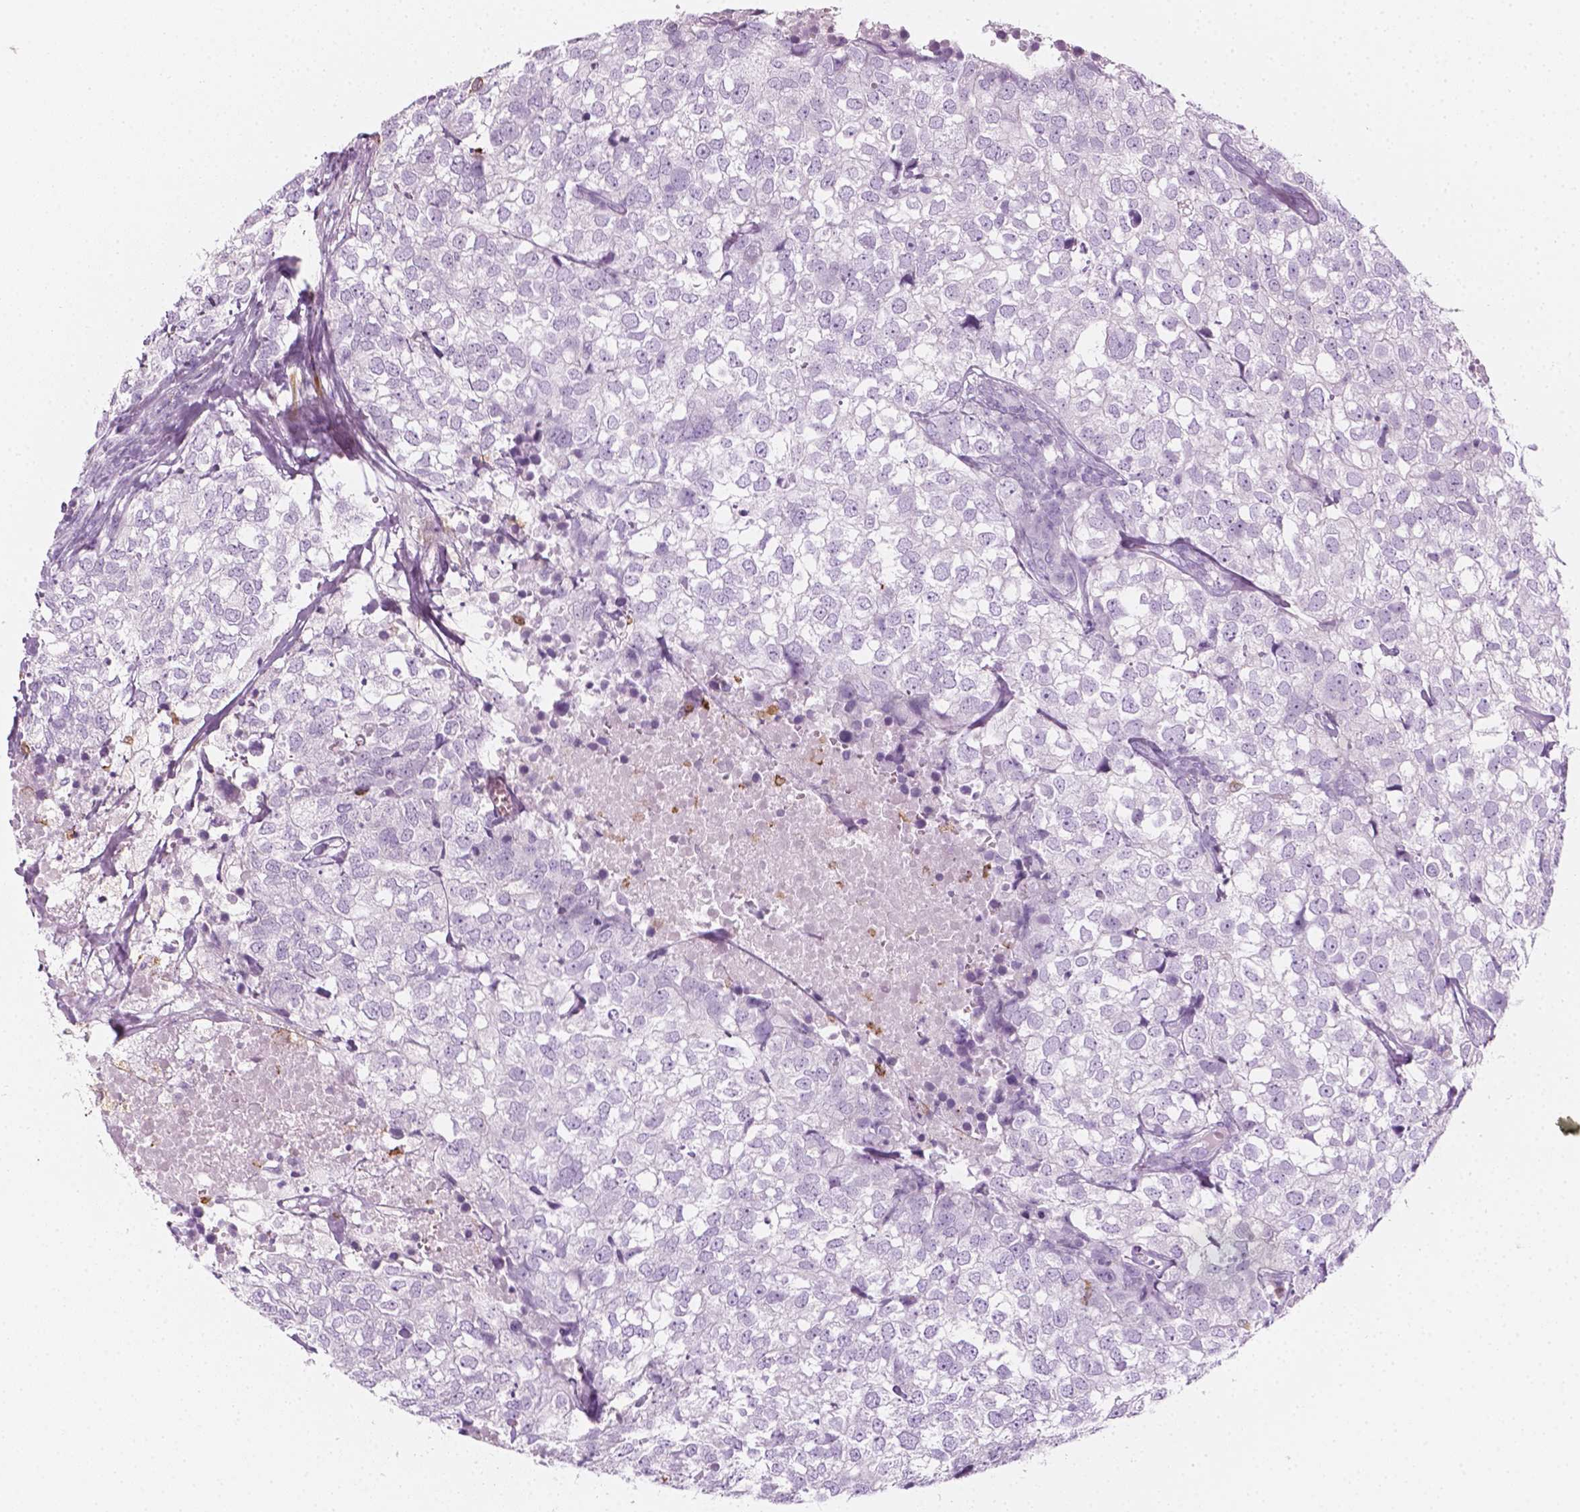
{"staining": {"intensity": "negative", "quantity": "none", "location": "none"}, "tissue": "breast cancer", "cell_type": "Tumor cells", "image_type": "cancer", "snomed": [{"axis": "morphology", "description": "Duct carcinoma"}, {"axis": "topography", "description": "Breast"}], "caption": "Immunohistochemical staining of breast cancer exhibits no significant positivity in tumor cells.", "gene": "CES1", "patient": {"sex": "female", "age": 30}}